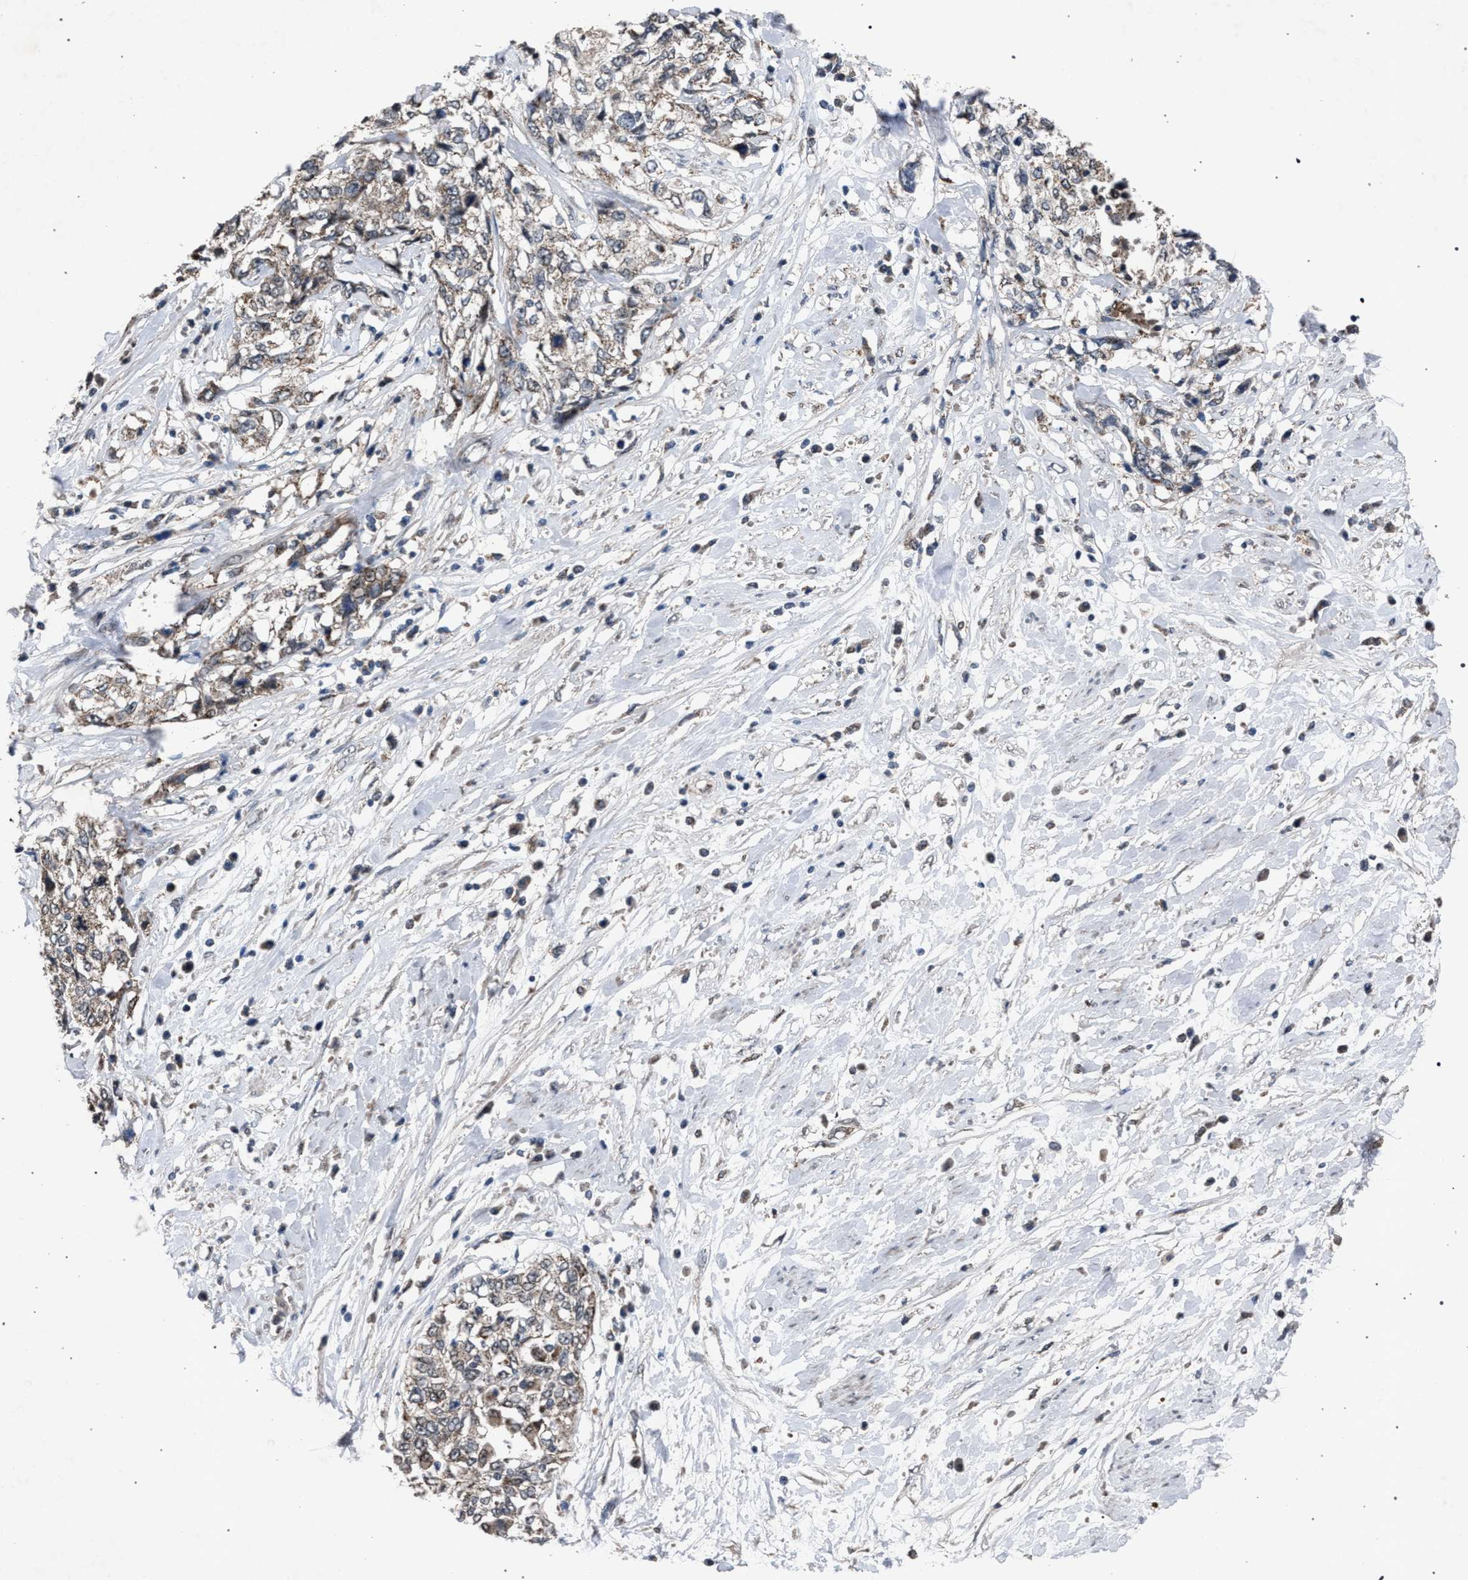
{"staining": {"intensity": "weak", "quantity": "<25%", "location": "cytoplasmic/membranous"}, "tissue": "cervical cancer", "cell_type": "Tumor cells", "image_type": "cancer", "snomed": [{"axis": "morphology", "description": "Squamous cell carcinoma, NOS"}, {"axis": "topography", "description": "Cervix"}], "caption": "Tumor cells are negative for protein expression in human cervical cancer.", "gene": "HSD17B4", "patient": {"sex": "female", "age": 57}}